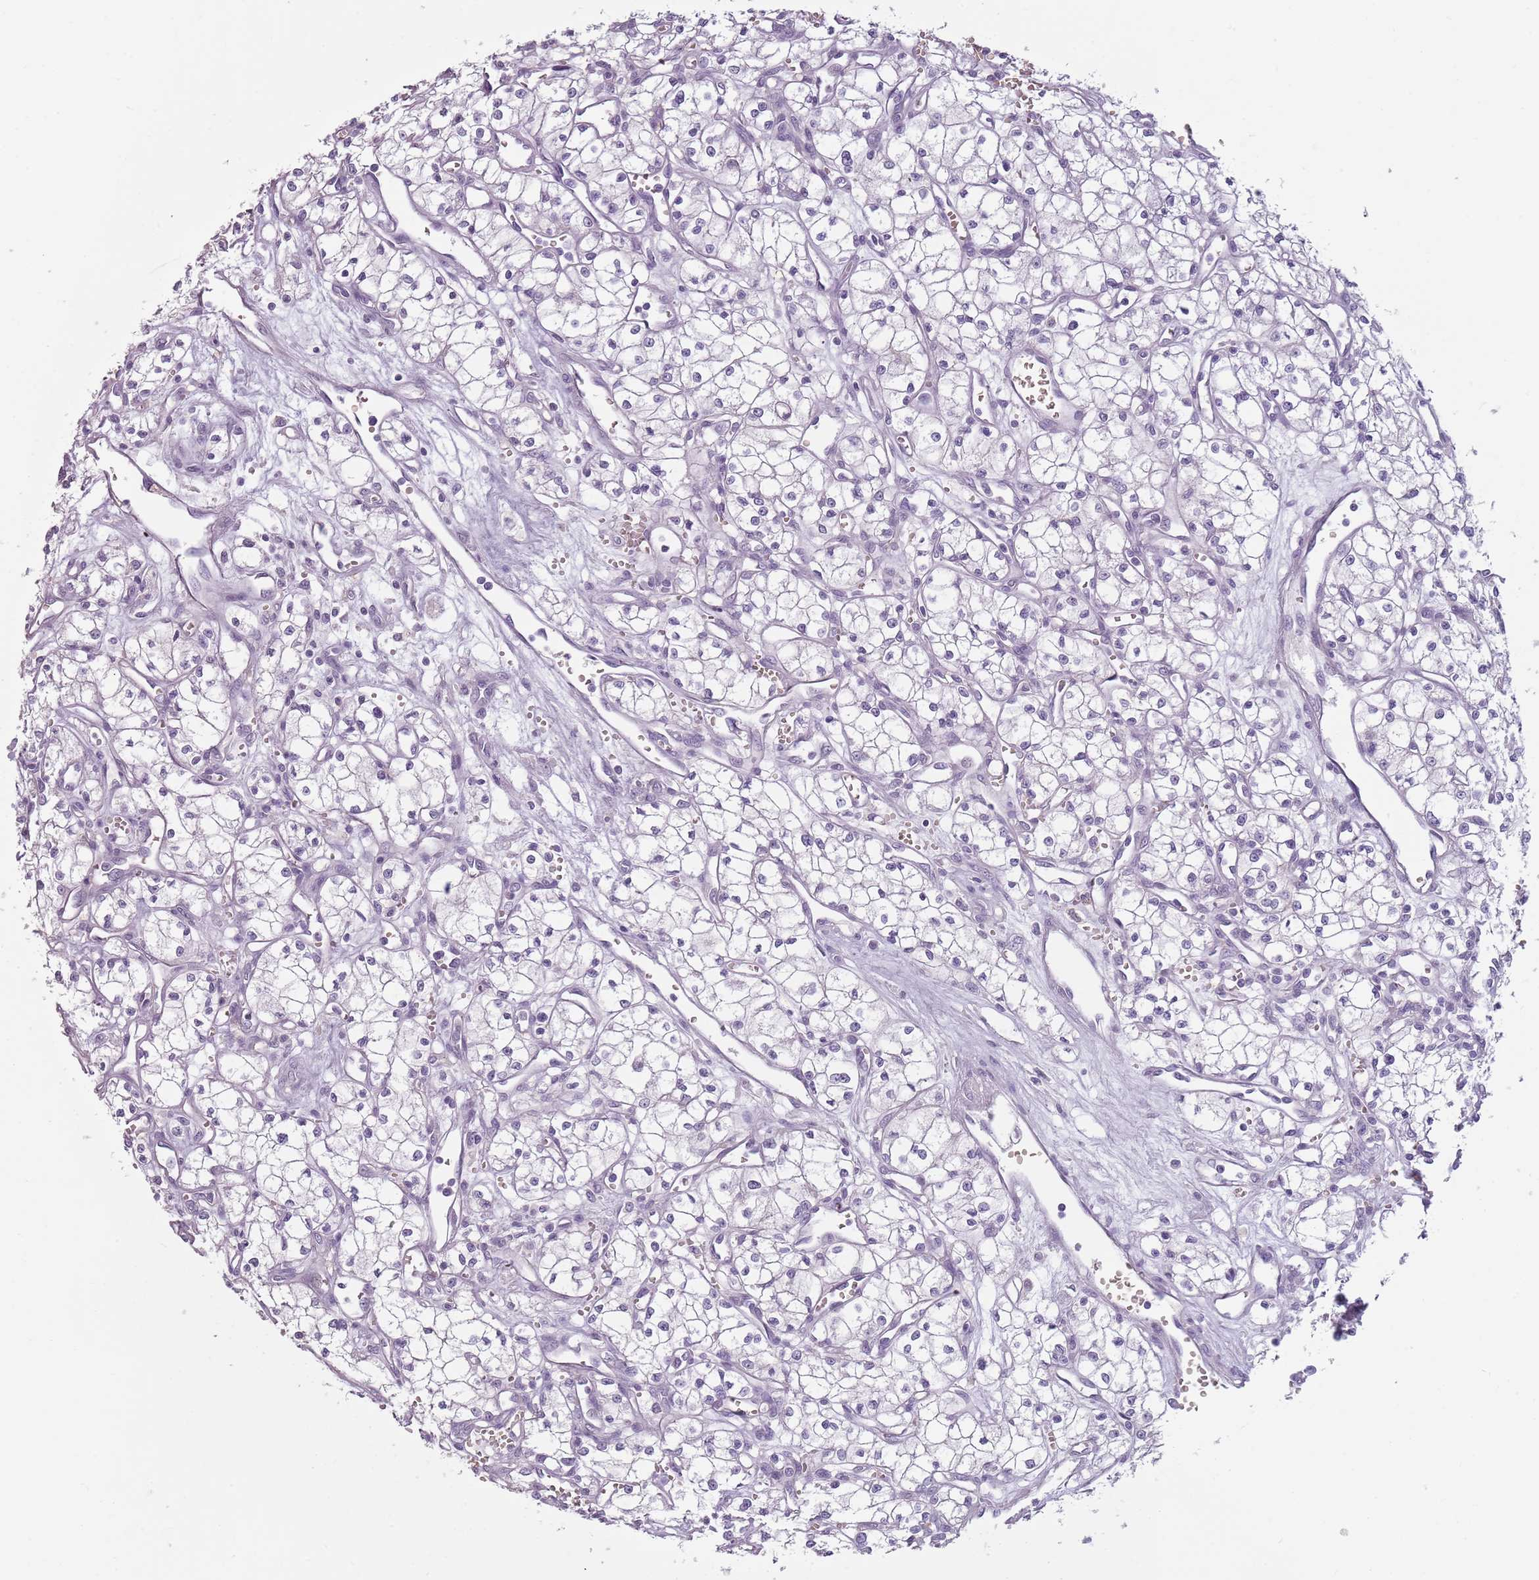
{"staining": {"intensity": "negative", "quantity": "none", "location": "none"}, "tissue": "renal cancer", "cell_type": "Tumor cells", "image_type": "cancer", "snomed": [{"axis": "morphology", "description": "Adenocarcinoma, NOS"}, {"axis": "topography", "description": "Kidney"}], "caption": "This is a histopathology image of immunohistochemistry (IHC) staining of renal adenocarcinoma, which shows no positivity in tumor cells.", "gene": "PIEZO1", "patient": {"sex": "male", "age": 59}}